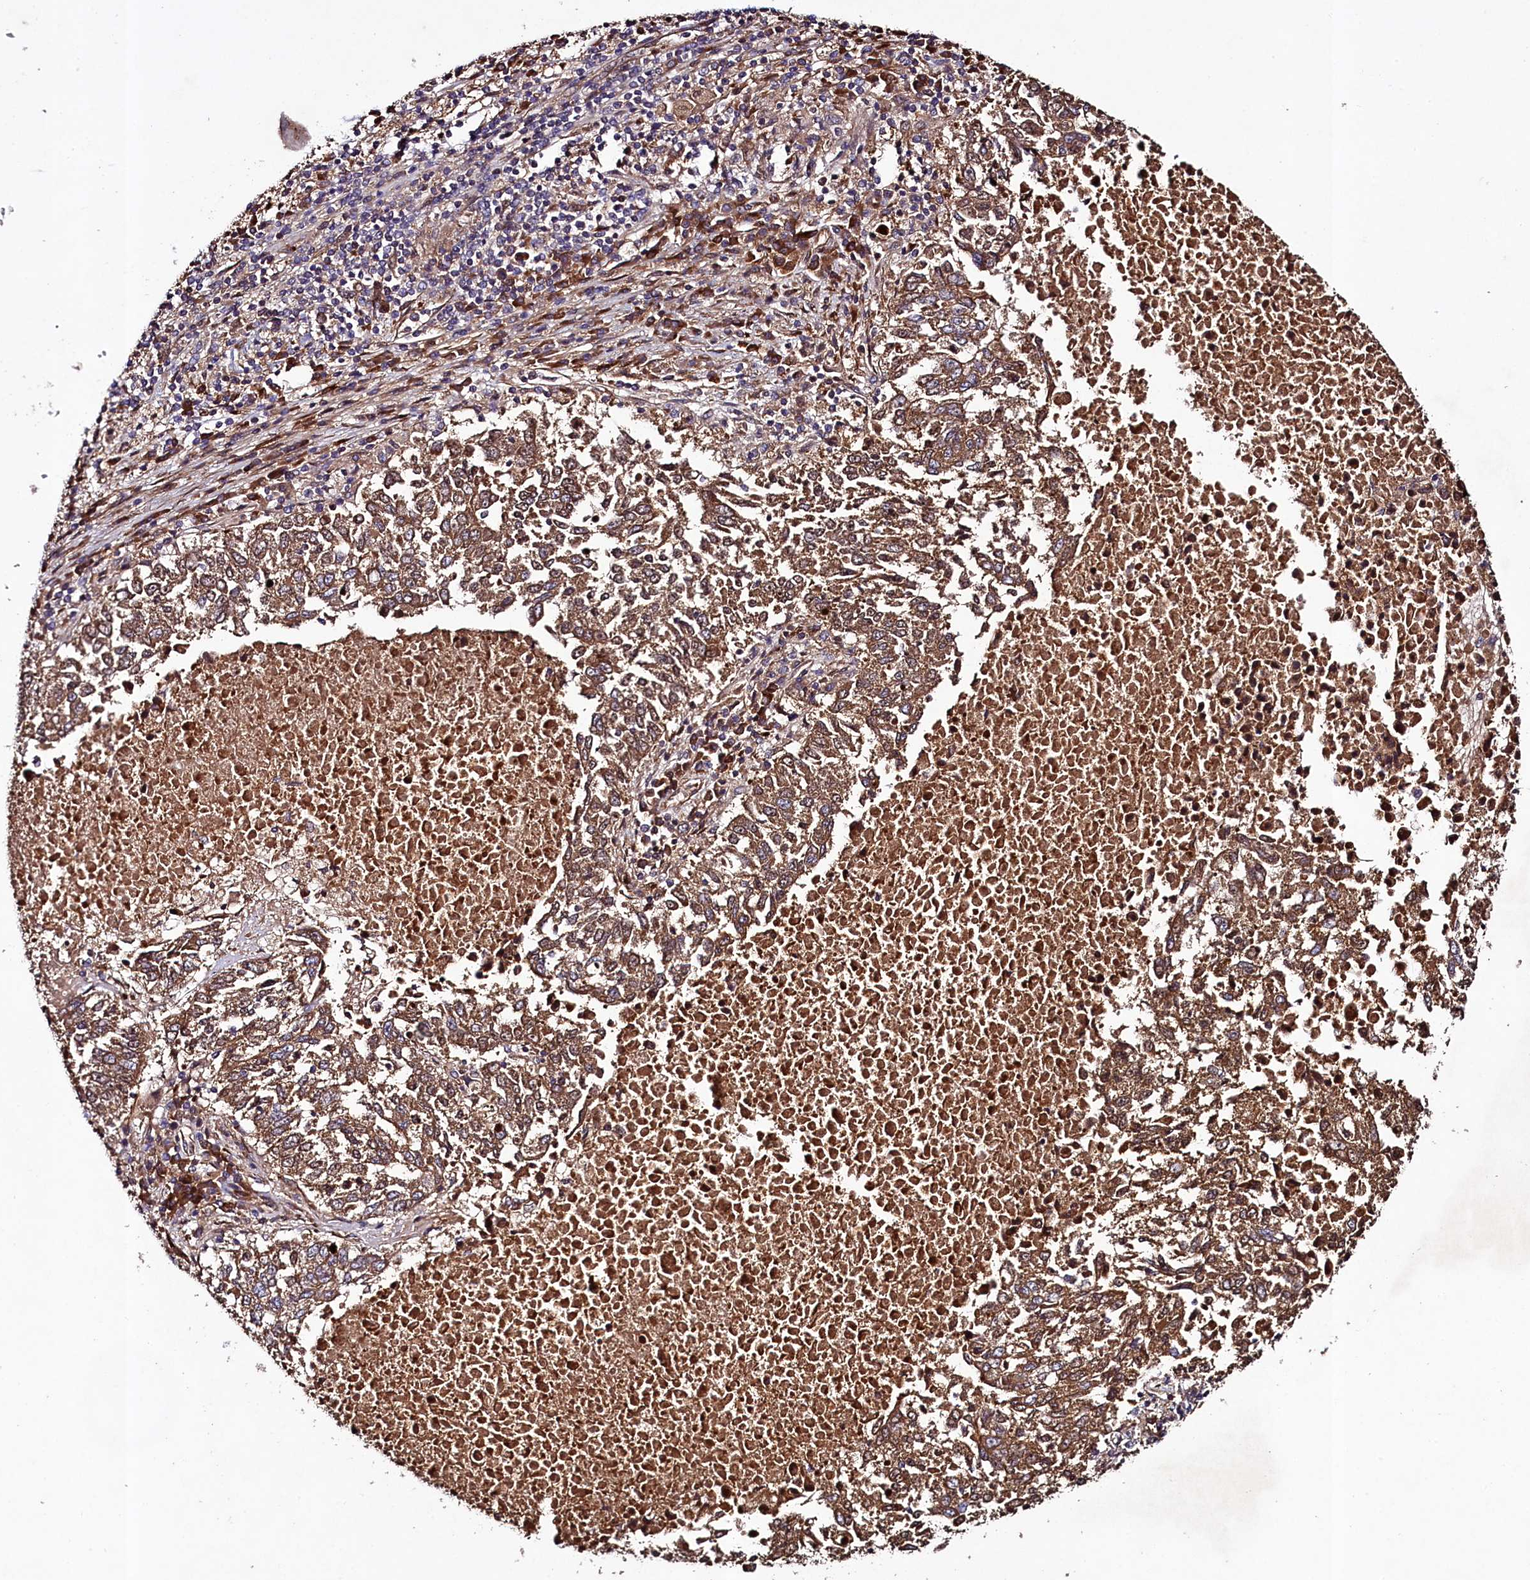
{"staining": {"intensity": "moderate", "quantity": ">75%", "location": "cytoplasmic/membranous"}, "tissue": "lung cancer", "cell_type": "Tumor cells", "image_type": "cancer", "snomed": [{"axis": "morphology", "description": "Squamous cell carcinoma, NOS"}, {"axis": "topography", "description": "Lung"}], "caption": "IHC of squamous cell carcinoma (lung) reveals medium levels of moderate cytoplasmic/membranous staining in about >75% of tumor cells. (Brightfield microscopy of DAB IHC at high magnification).", "gene": "CCDC102A", "patient": {"sex": "male", "age": 73}}